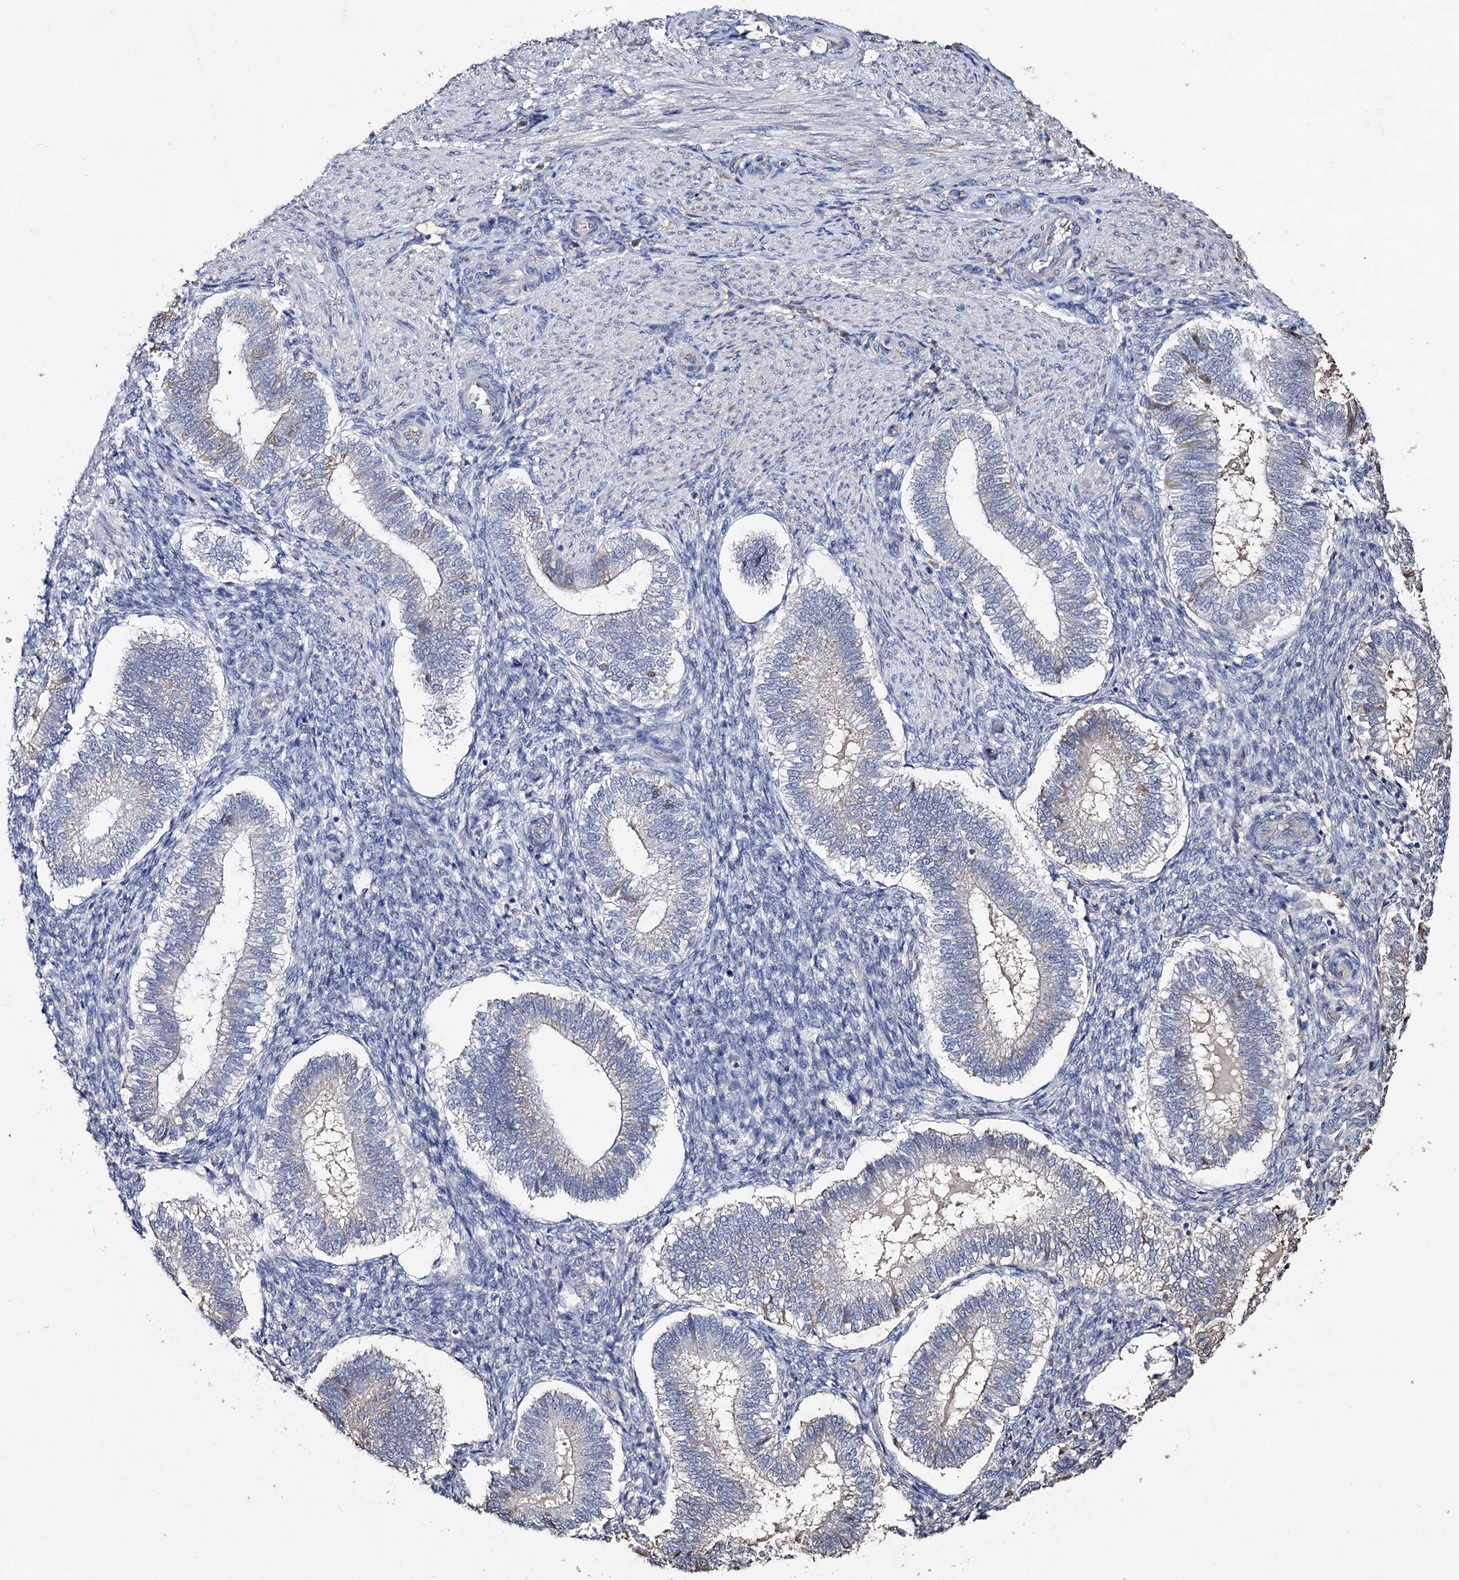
{"staining": {"intensity": "negative", "quantity": "none", "location": "none"}, "tissue": "endometrium", "cell_type": "Cells in endometrial stroma", "image_type": "normal", "snomed": [{"axis": "morphology", "description": "Normal tissue, NOS"}, {"axis": "topography", "description": "Endometrium"}], "caption": "Endometrium was stained to show a protein in brown. There is no significant staining in cells in endometrial stroma. Brightfield microscopy of IHC stained with DAB (3,3'-diaminobenzidine) (brown) and hematoxylin (blue), captured at high magnification.", "gene": "PLIN1", "patient": {"sex": "female", "age": 25}}